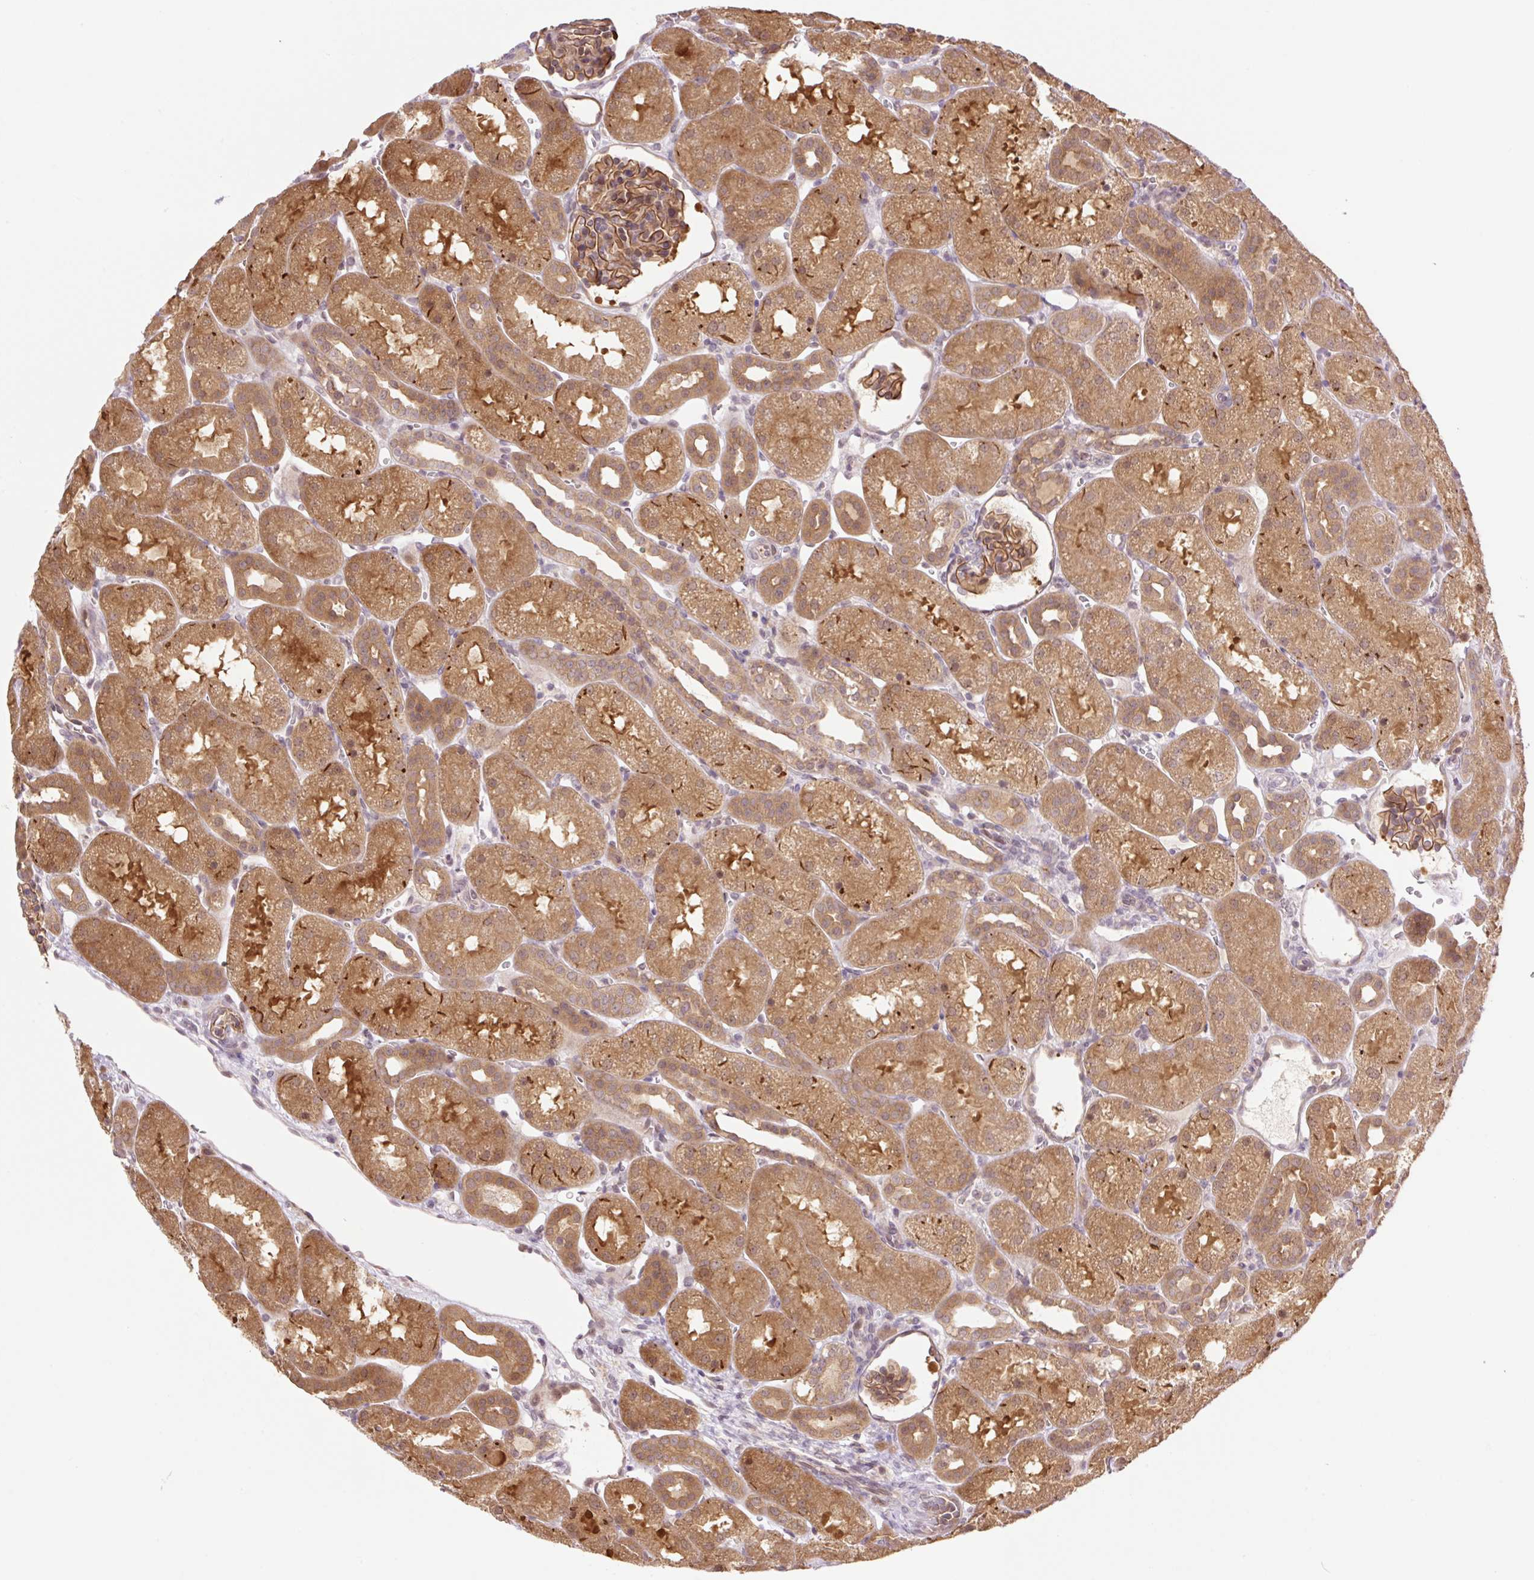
{"staining": {"intensity": "moderate", "quantity": ">75%", "location": "cytoplasmic/membranous,nuclear"}, "tissue": "kidney", "cell_type": "Cells in glomeruli", "image_type": "normal", "snomed": [{"axis": "morphology", "description": "Normal tissue, NOS"}, {"axis": "topography", "description": "Kidney"}], "caption": "Protein expression analysis of benign kidney displays moderate cytoplasmic/membranous,nuclear expression in approximately >75% of cells in glomeruli.", "gene": "VPS25", "patient": {"sex": "male", "age": 2}}